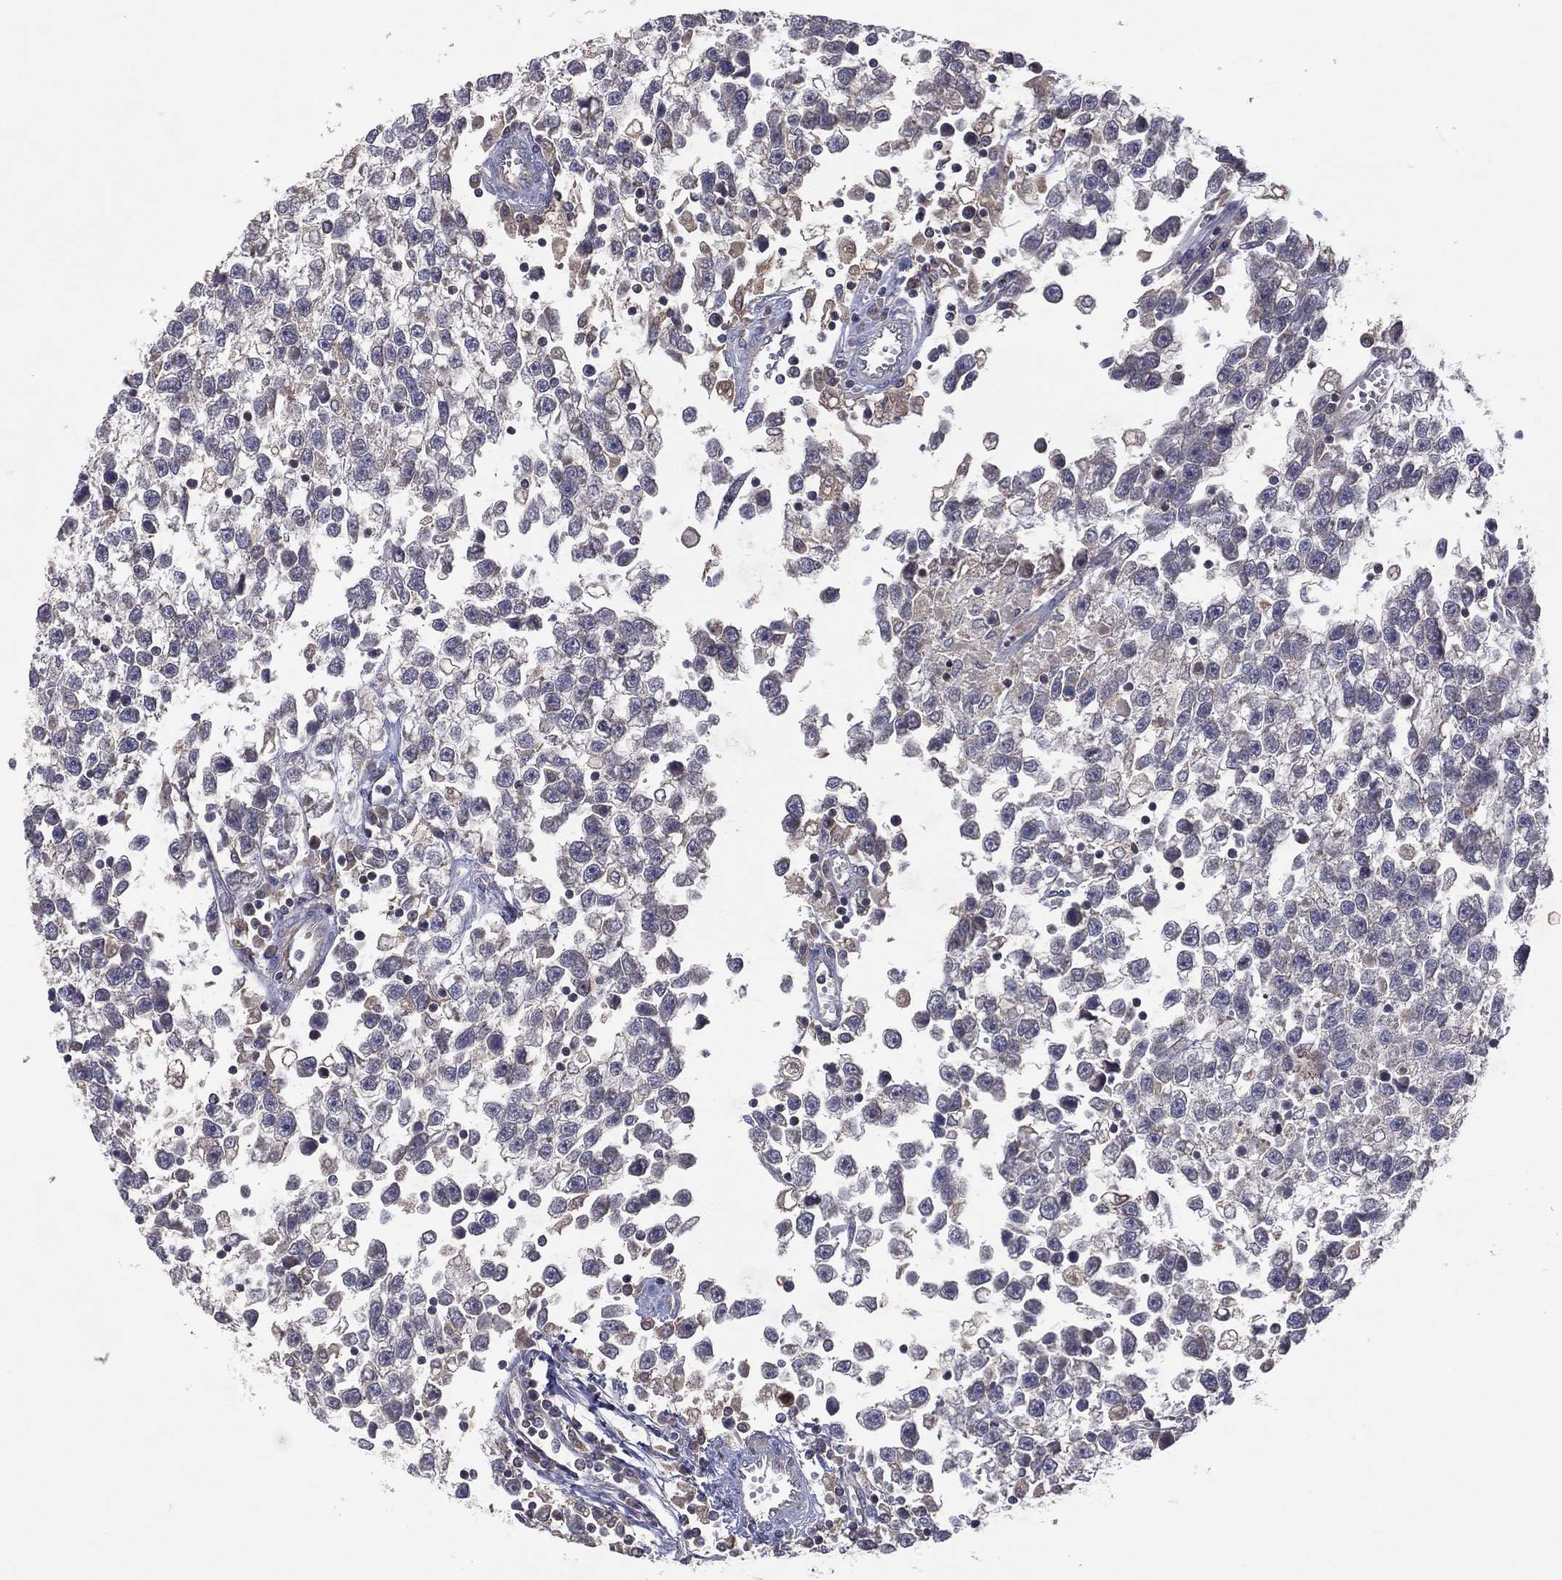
{"staining": {"intensity": "moderate", "quantity": "<25%", "location": "cytoplasmic/membranous,nuclear"}, "tissue": "testis cancer", "cell_type": "Tumor cells", "image_type": "cancer", "snomed": [{"axis": "morphology", "description": "Seminoma, NOS"}, {"axis": "topography", "description": "Testis"}], "caption": "Testis seminoma stained for a protein (brown) exhibits moderate cytoplasmic/membranous and nuclear positive positivity in approximately <25% of tumor cells.", "gene": "STARD3", "patient": {"sex": "male", "age": 34}}